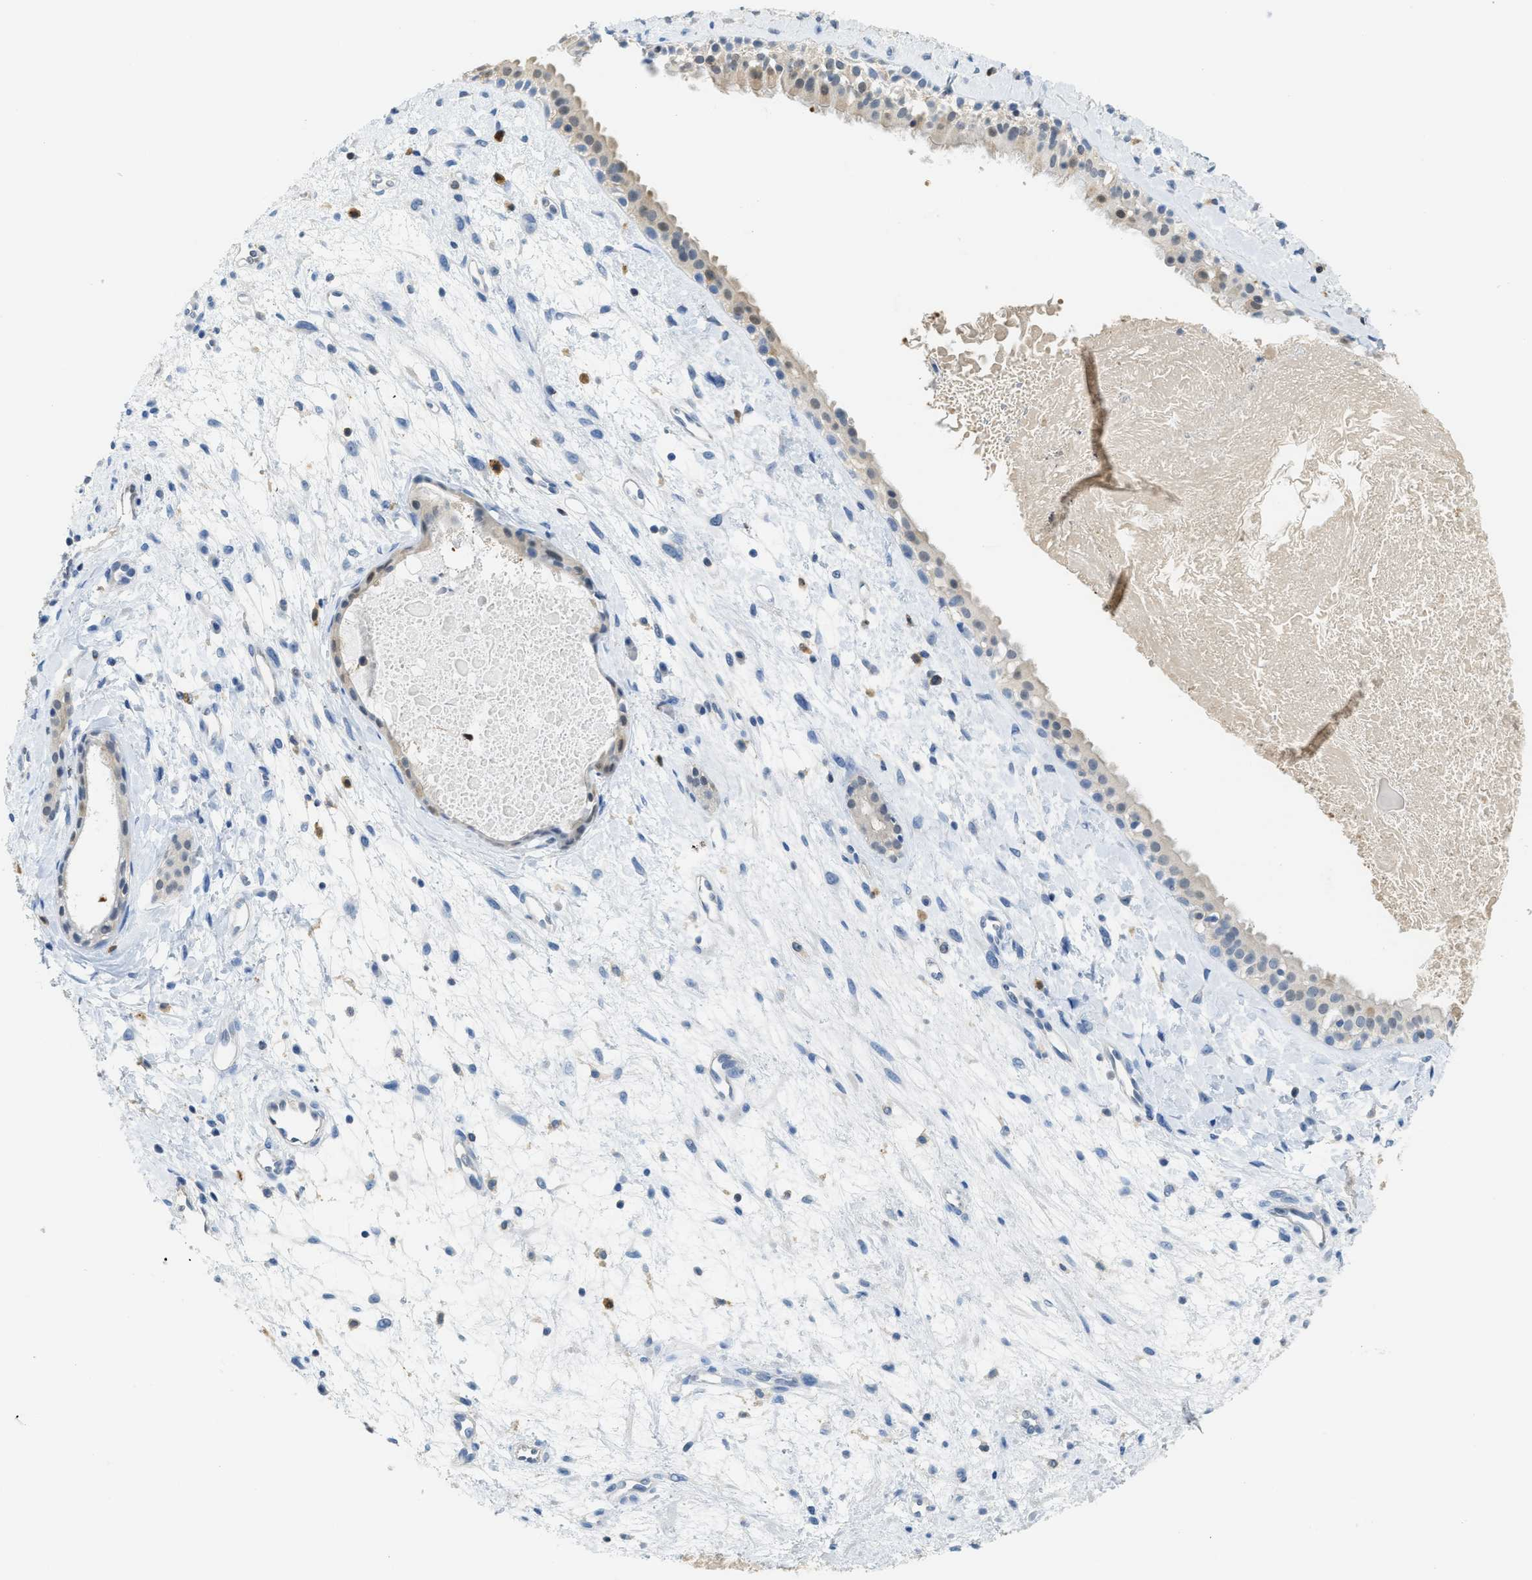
{"staining": {"intensity": "weak", "quantity": "<25%", "location": "cytoplasmic/membranous,nuclear"}, "tissue": "nasopharynx", "cell_type": "Respiratory epithelial cells", "image_type": "normal", "snomed": [{"axis": "morphology", "description": "Normal tissue, NOS"}, {"axis": "topography", "description": "Nasopharynx"}], "caption": "Nasopharynx stained for a protein using immunohistochemistry (IHC) reveals no positivity respiratory epithelial cells.", "gene": "SERPINB1", "patient": {"sex": "male", "age": 22}}